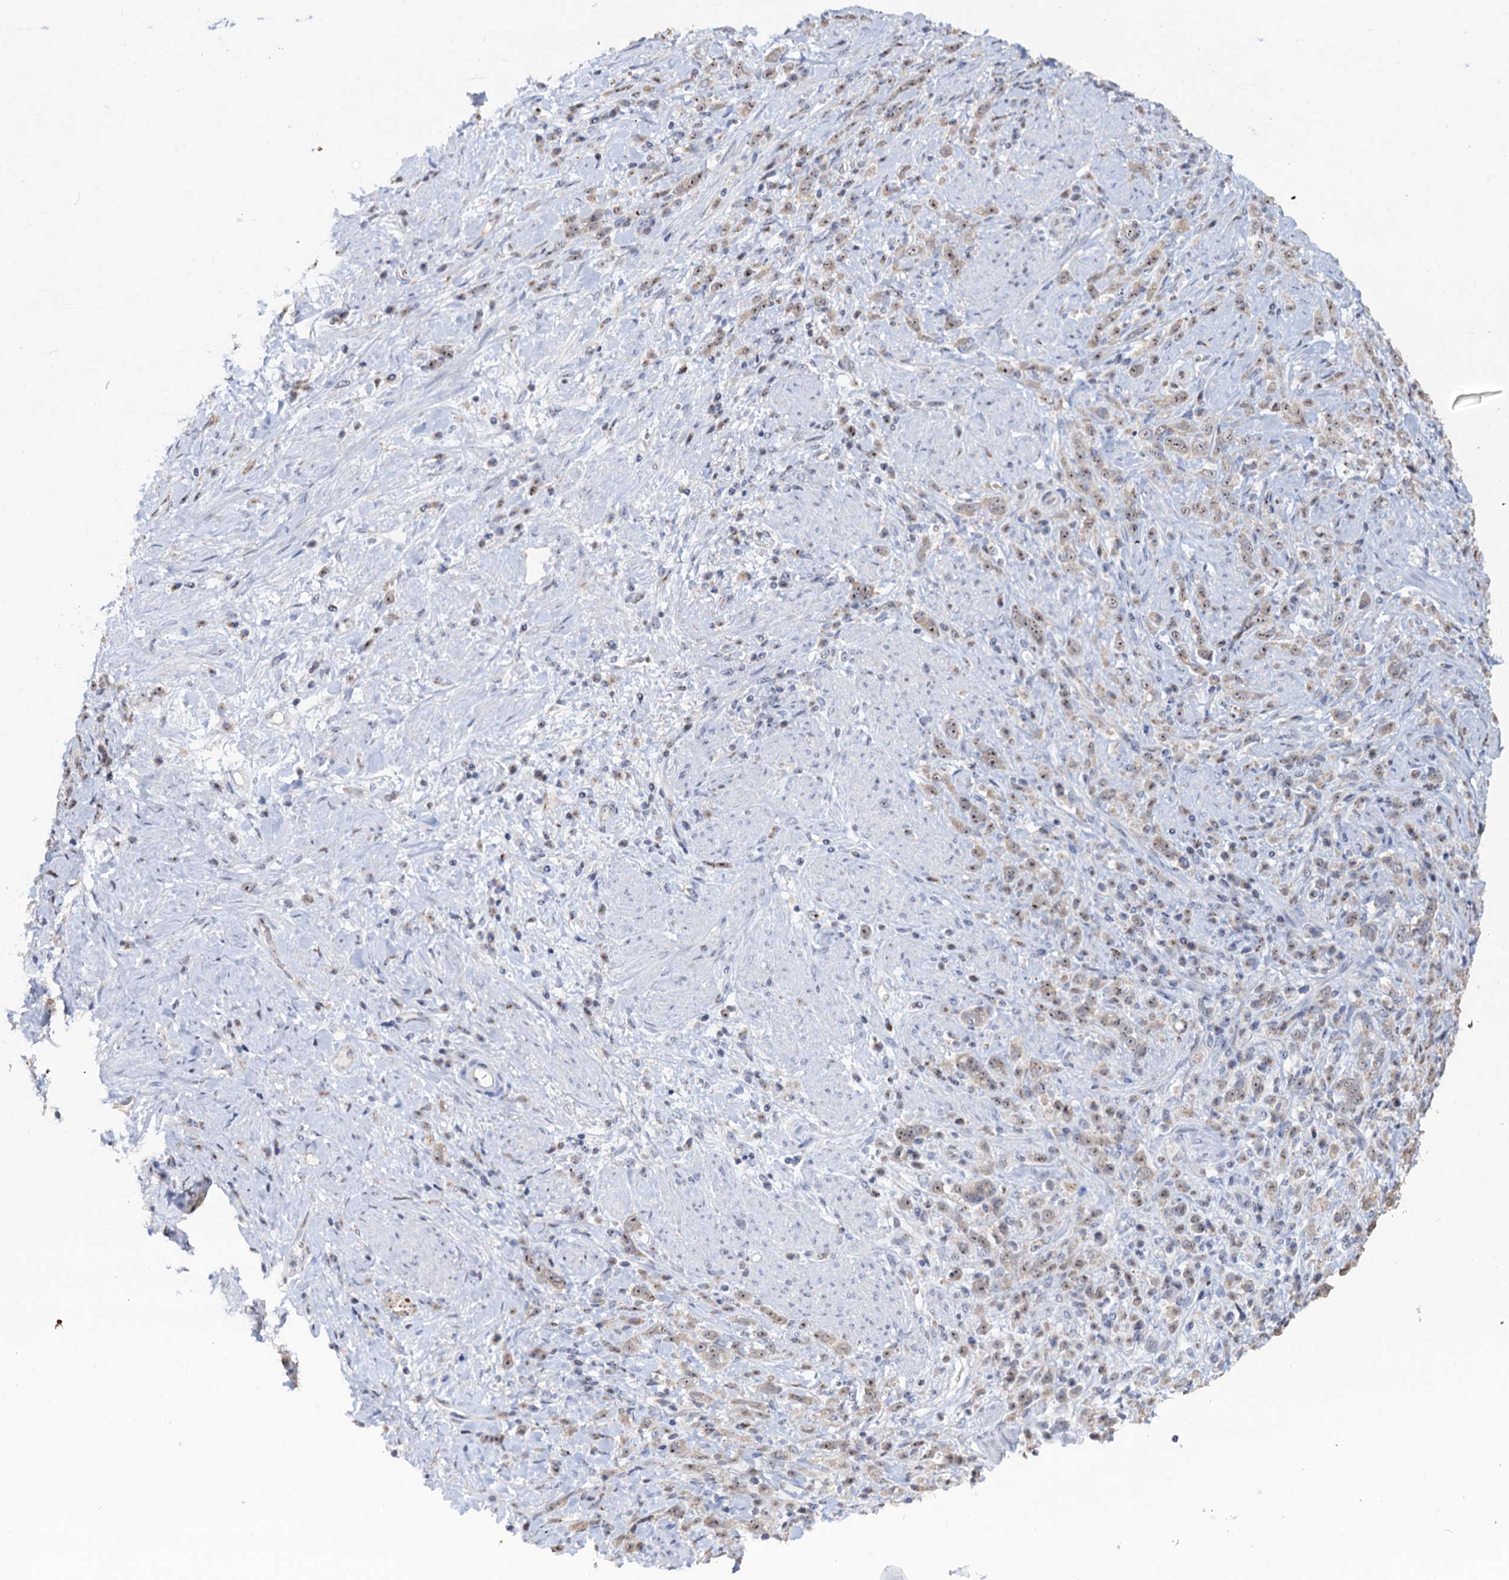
{"staining": {"intensity": "weak", "quantity": ">75%", "location": "cytoplasmic/membranous,nuclear"}, "tissue": "stomach cancer", "cell_type": "Tumor cells", "image_type": "cancer", "snomed": [{"axis": "morphology", "description": "Adenocarcinoma, NOS"}, {"axis": "topography", "description": "Stomach"}], "caption": "Protein expression analysis of human stomach cancer (adenocarcinoma) reveals weak cytoplasmic/membranous and nuclear staining in about >75% of tumor cells.", "gene": "C2CD3", "patient": {"sex": "female", "age": 60}}